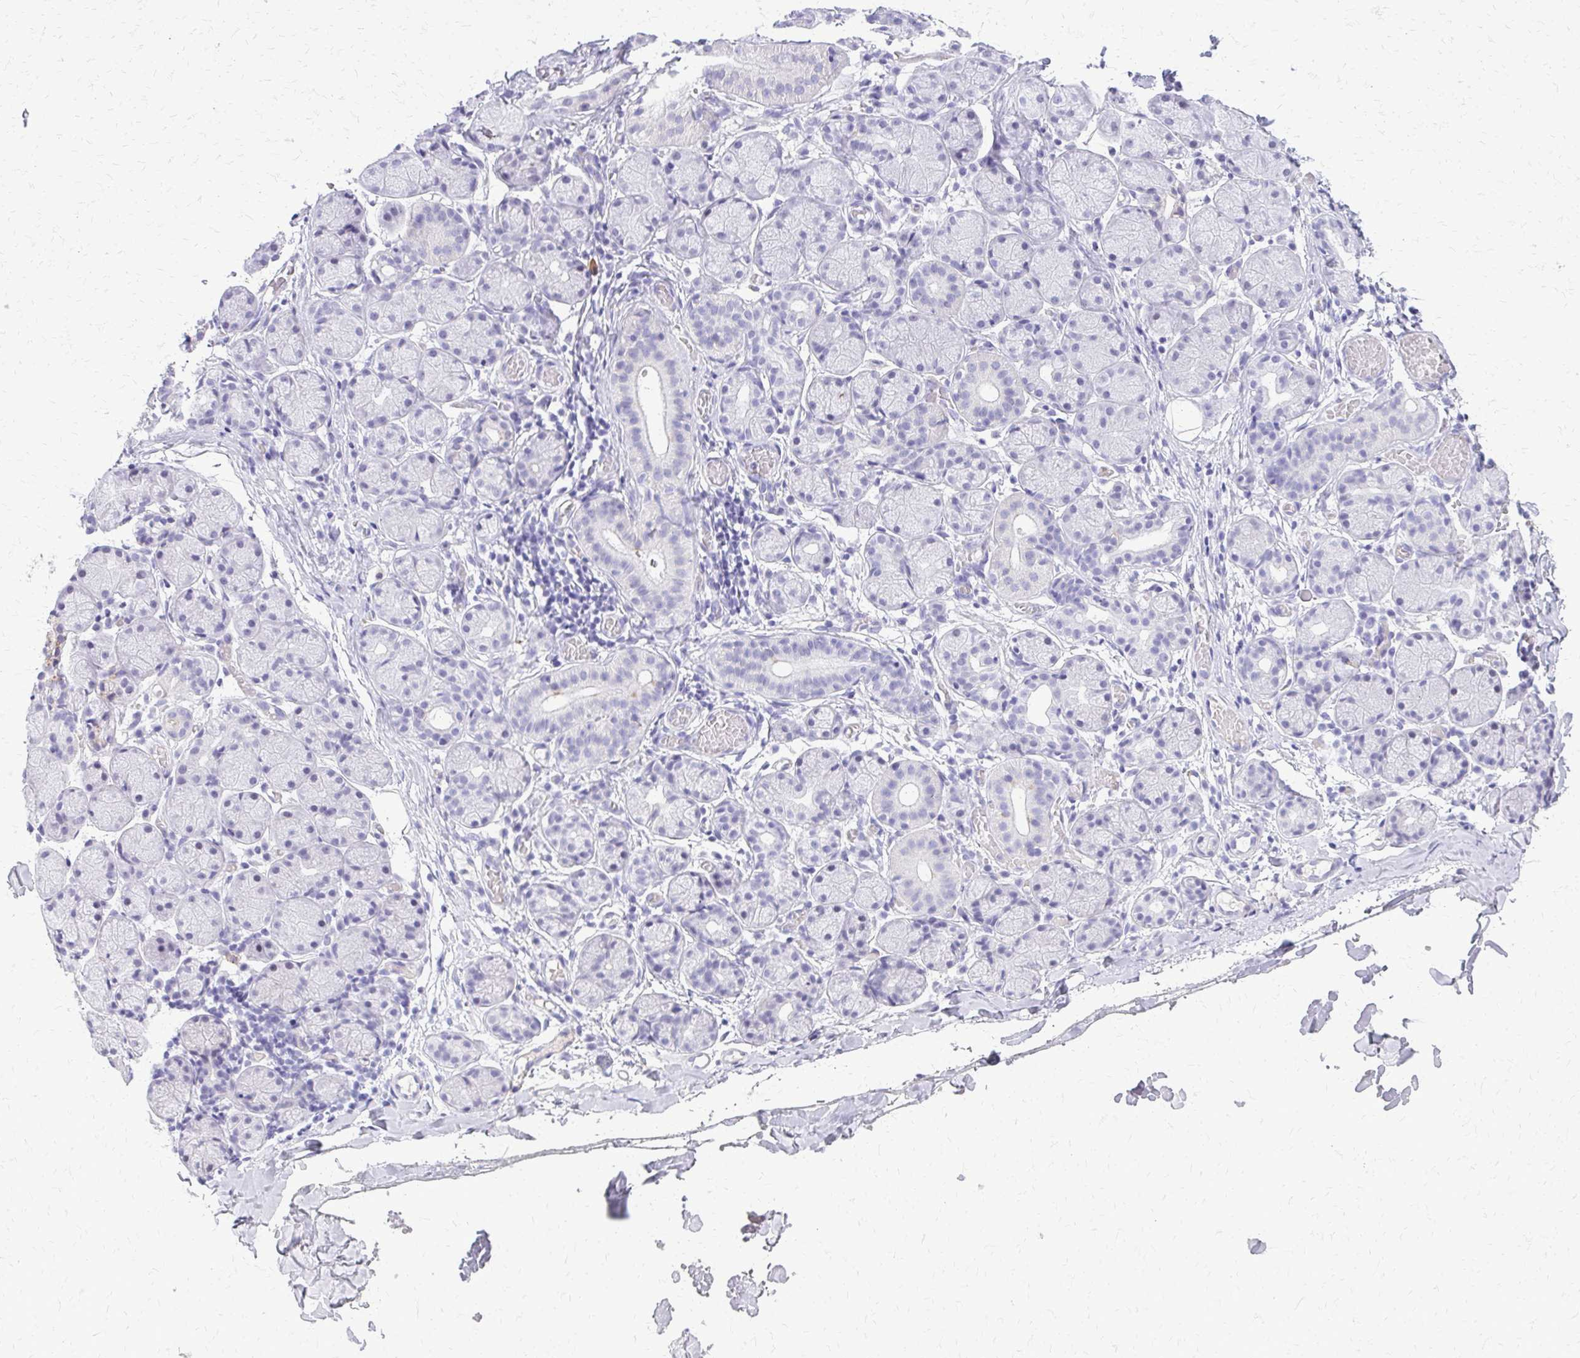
{"staining": {"intensity": "negative", "quantity": "none", "location": "none"}, "tissue": "salivary gland", "cell_type": "Glandular cells", "image_type": "normal", "snomed": [{"axis": "morphology", "description": "Normal tissue, NOS"}, {"axis": "topography", "description": "Salivary gland"}], "caption": "Human salivary gland stained for a protein using immunohistochemistry (IHC) shows no positivity in glandular cells.", "gene": "FAM162B", "patient": {"sex": "female", "age": 24}}